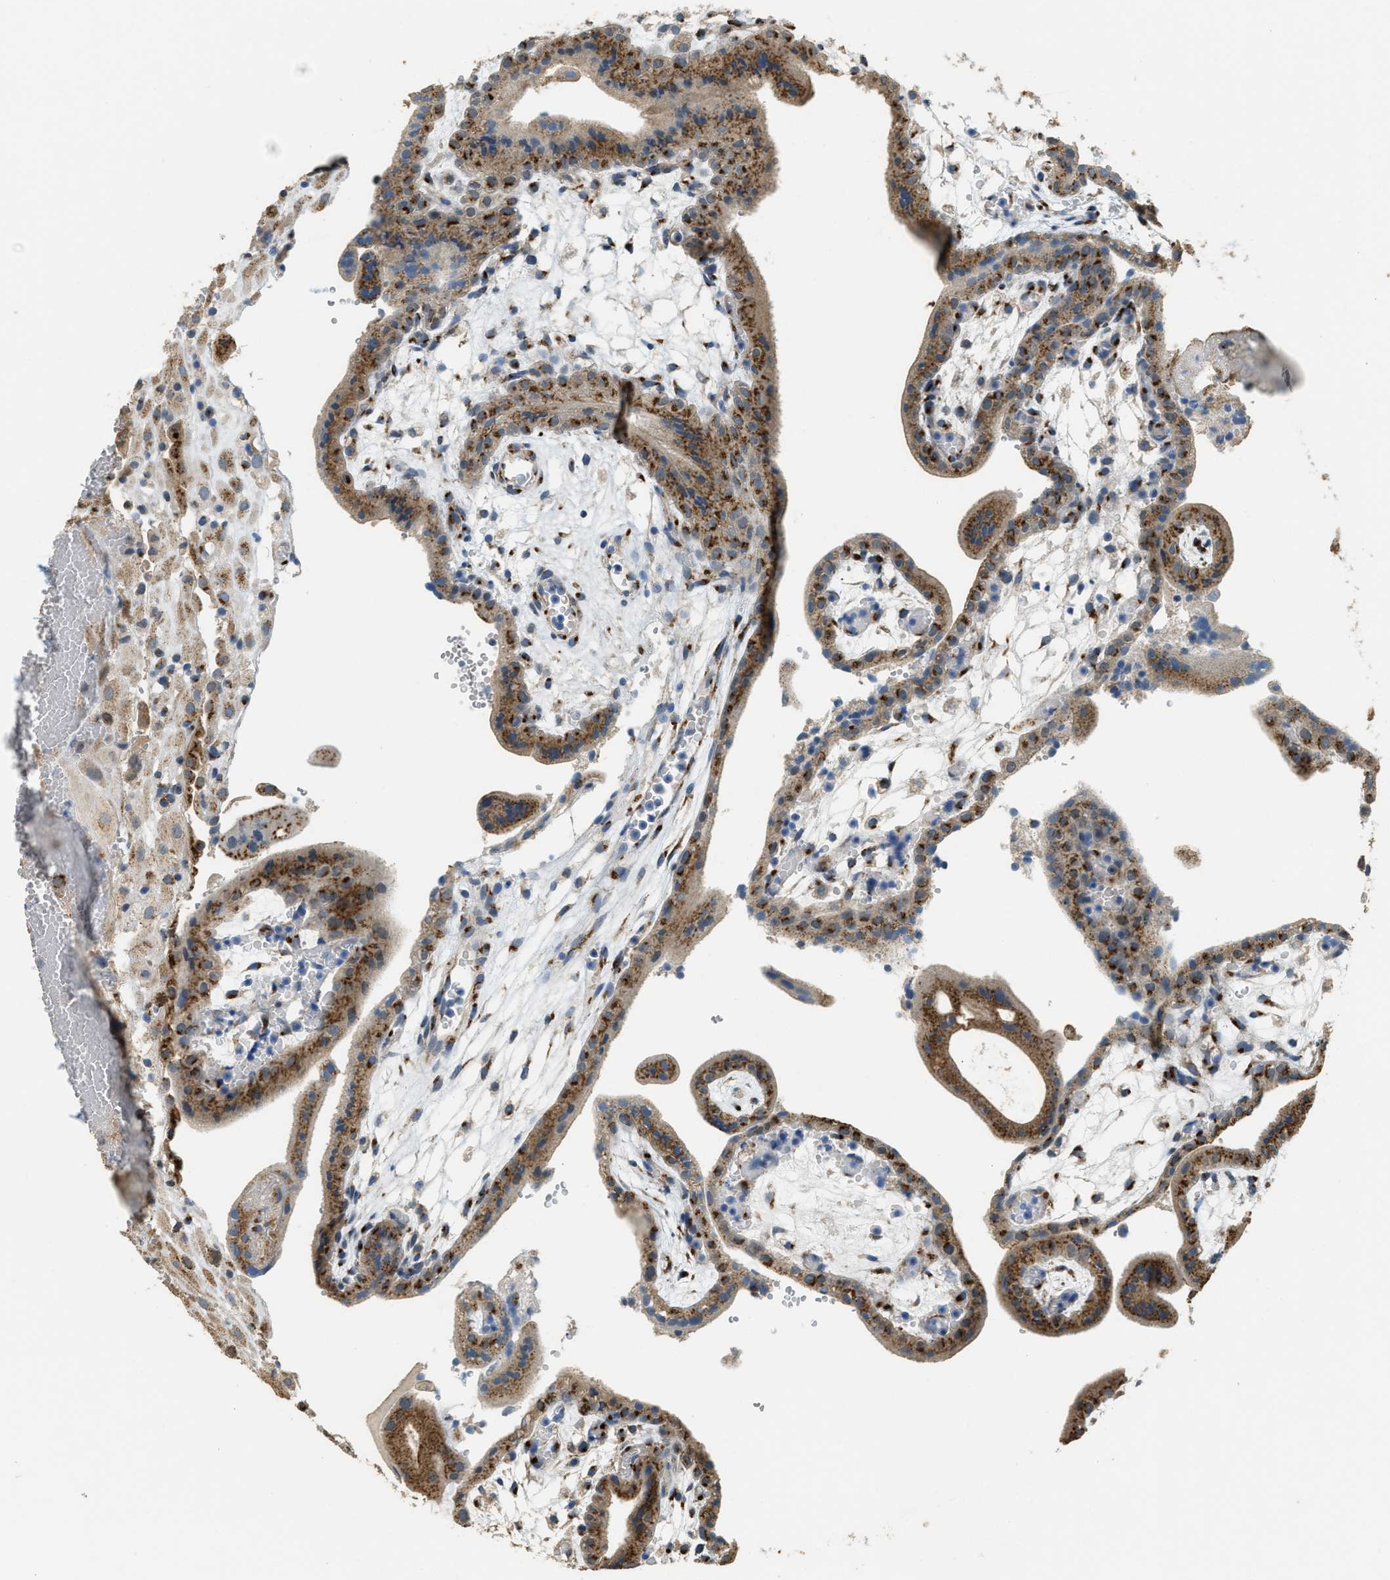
{"staining": {"intensity": "moderate", "quantity": ">75%", "location": "cytoplasmic/membranous"}, "tissue": "placenta", "cell_type": "Trophoblastic cells", "image_type": "normal", "snomed": [{"axis": "morphology", "description": "Normal tissue, NOS"}, {"axis": "topography", "description": "Placenta"}], "caption": "The micrograph reveals staining of benign placenta, revealing moderate cytoplasmic/membranous protein positivity (brown color) within trophoblastic cells. Nuclei are stained in blue.", "gene": "IPO7", "patient": {"sex": "female", "age": 18}}